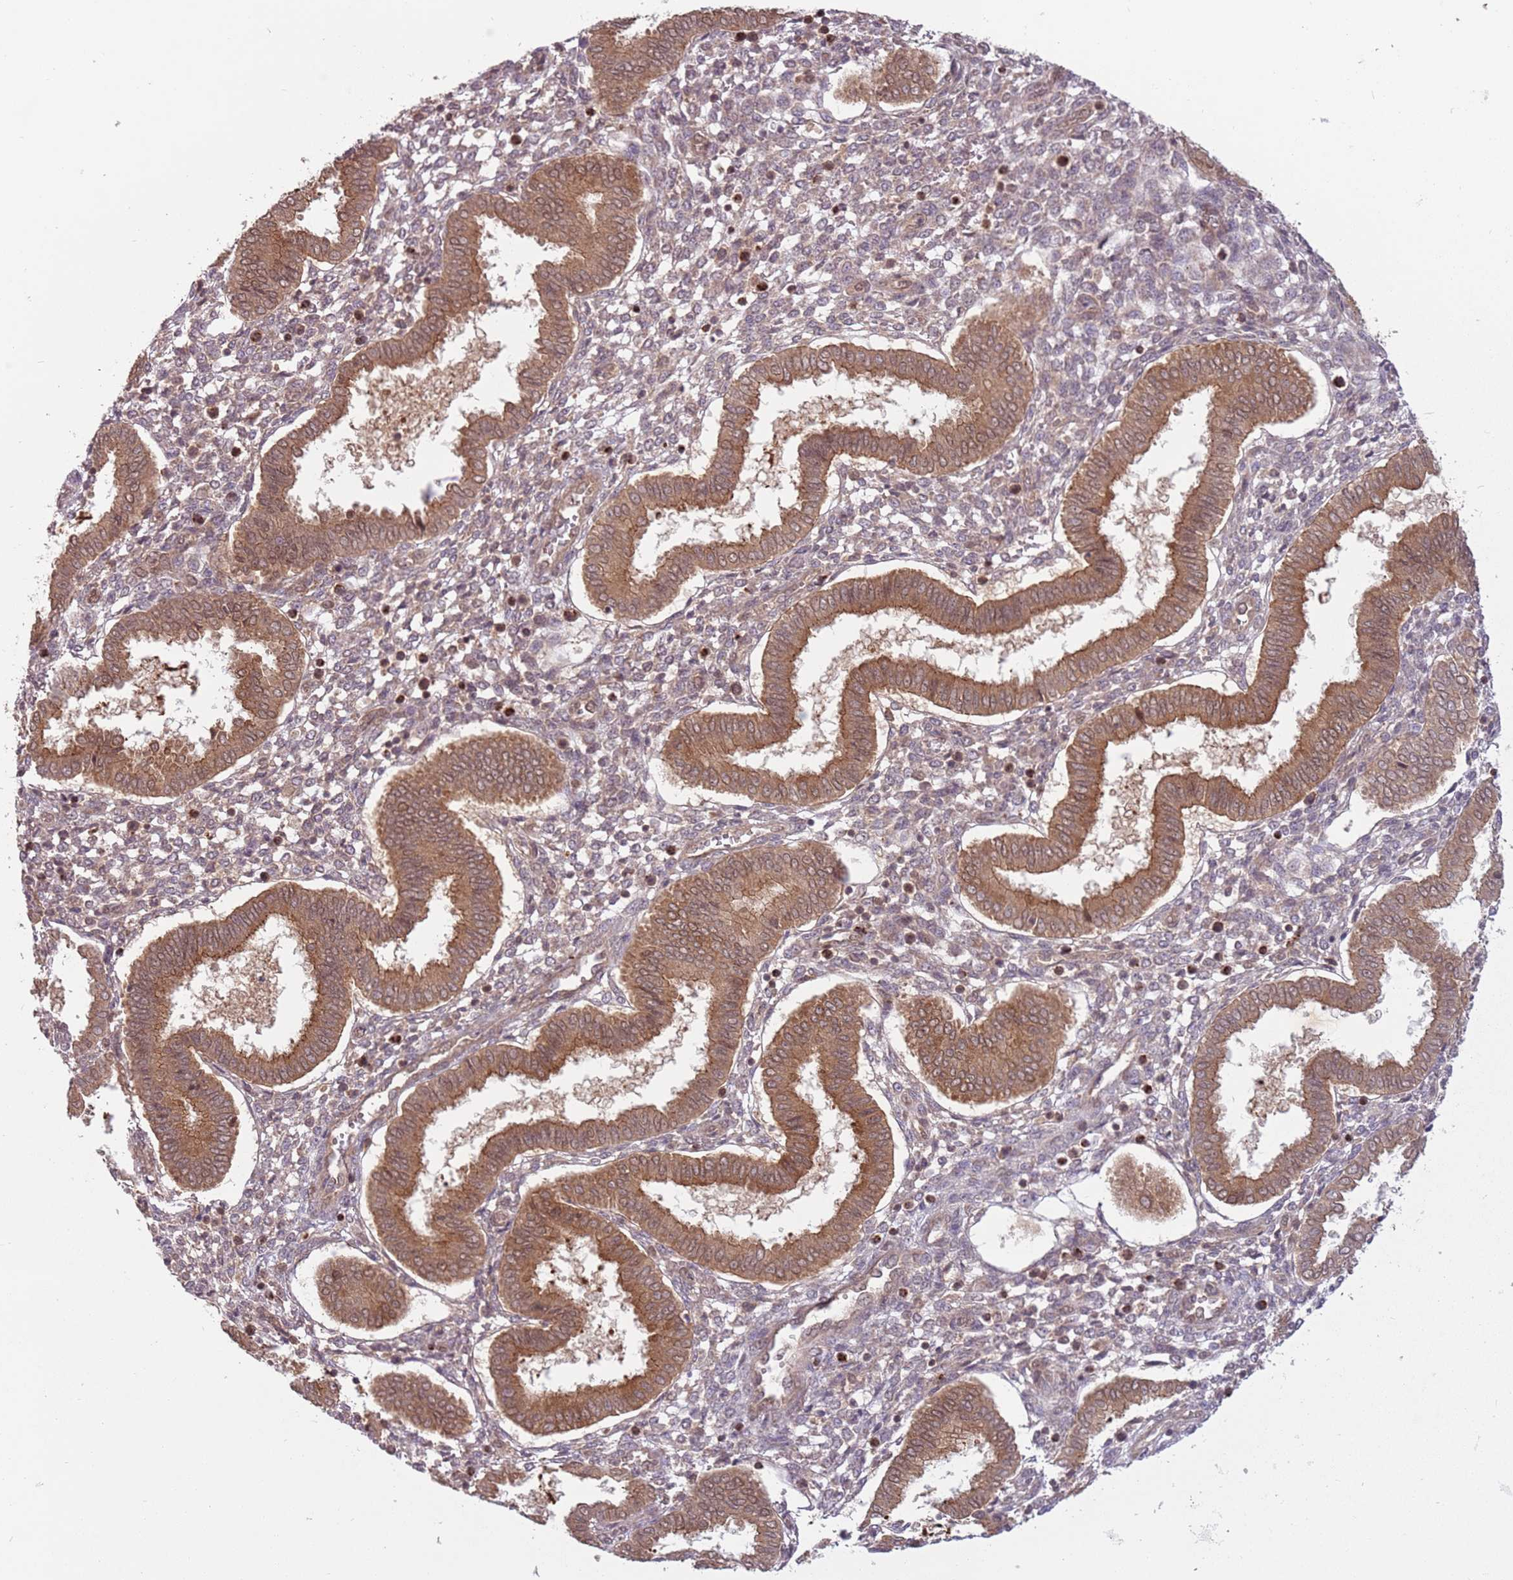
{"staining": {"intensity": "moderate", "quantity": "<25%", "location": "cytoplasmic/membranous,nuclear"}, "tissue": "endometrium", "cell_type": "Cells in endometrial stroma", "image_type": "normal", "snomed": [{"axis": "morphology", "description": "Normal tissue, NOS"}, {"axis": "topography", "description": "Endometrium"}], "caption": "Immunohistochemistry (IHC) (DAB) staining of unremarkable endometrium reveals moderate cytoplasmic/membranous,nuclear protein expression in approximately <25% of cells in endometrial stroma. The protein of interest is stained brown, and the nuclei are stained in blue (DAB IHC with brightfield microscopy, high magnification).", "gene": "ADAMTS3", "patient": {"sex": "female", "age": 24}}